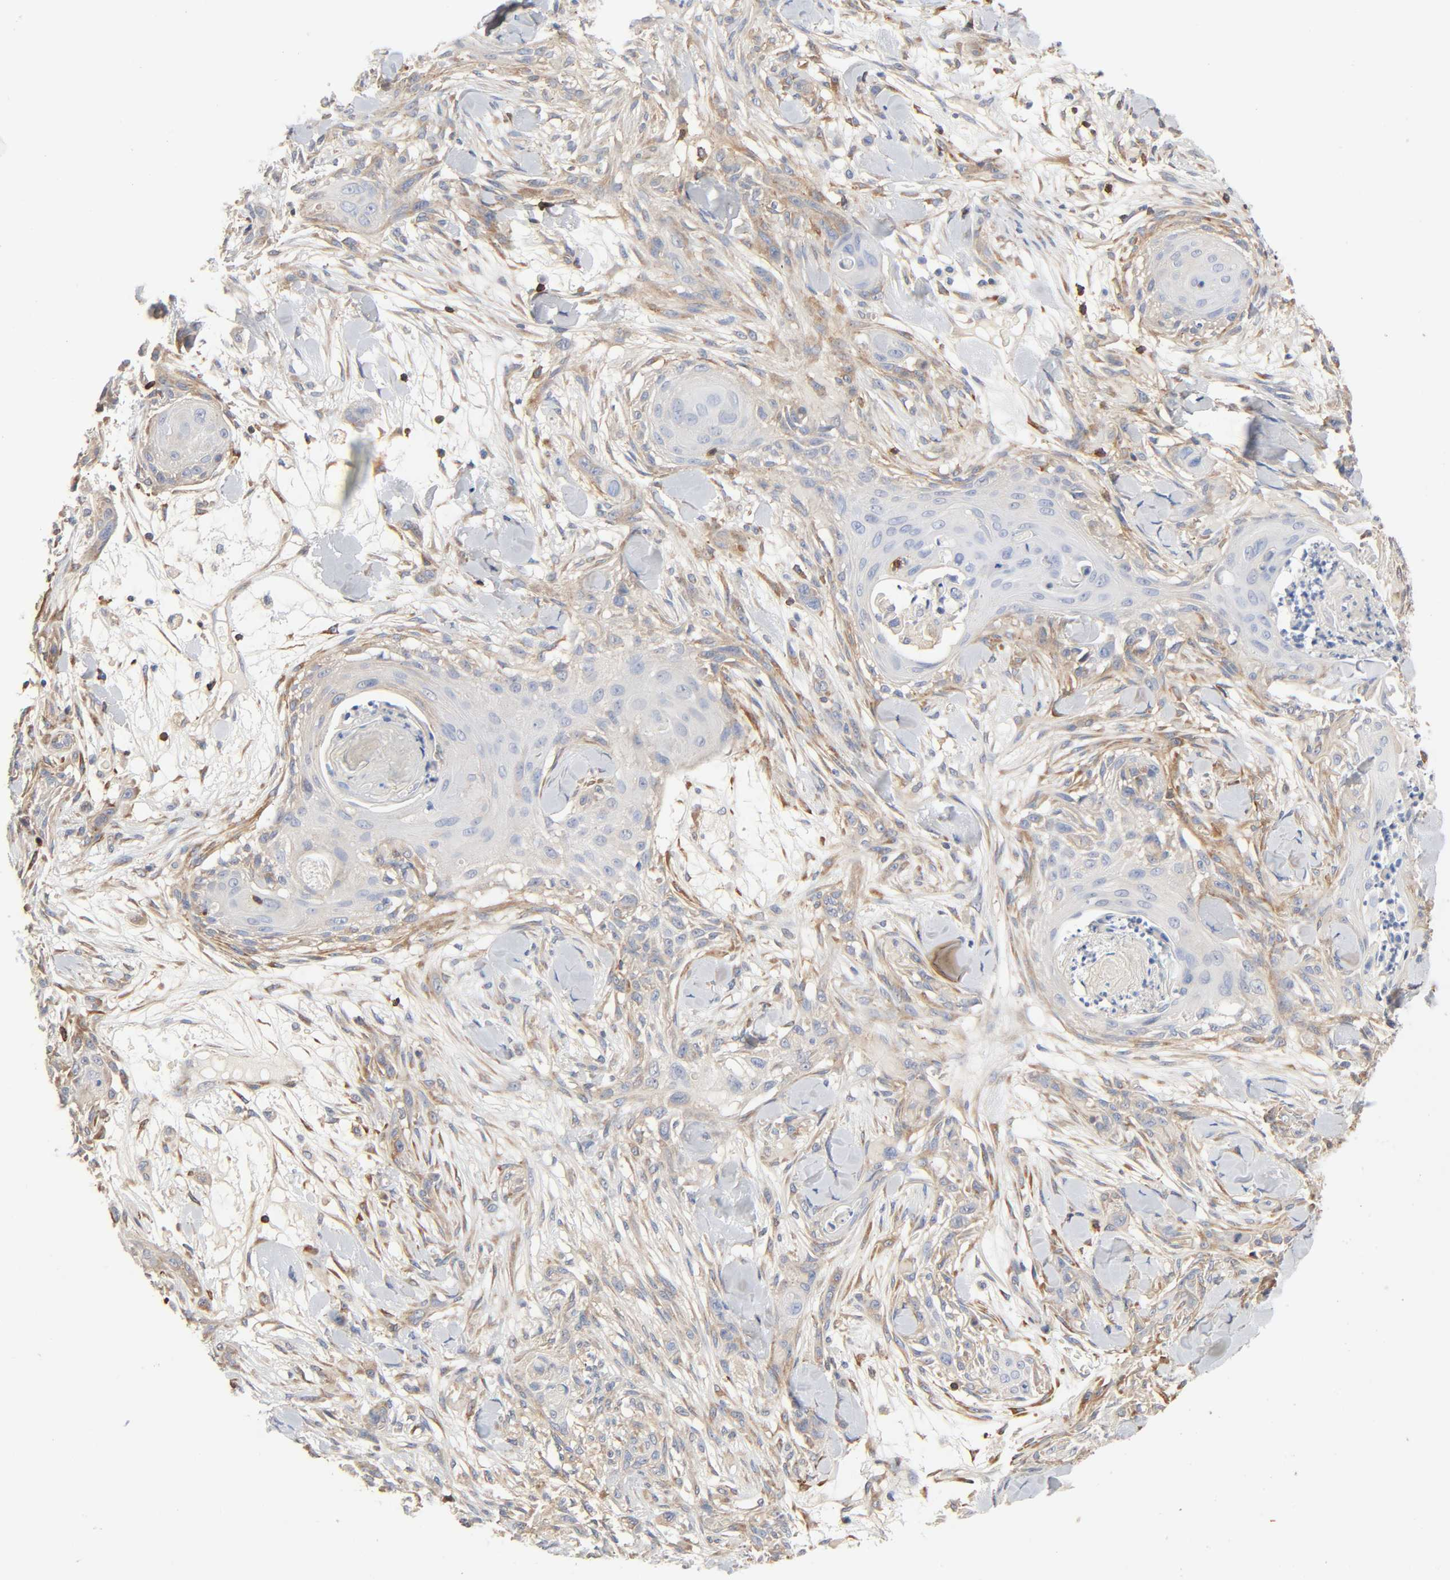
{"staining": {"intensity": "moderate", "quantity": "<25%", "location": "cytoplasmic/membranous"}, "tissue": "skin cancer", "cell_type": "Tumor cells", "image_type": "cancer", "snomed": [{"axis": "morphology", "description": "Squamous cell carcinoma, NOS"}, {"axis": "topography", "description": "Skin"}], "caption": "There is low levels of moderate cytoplasmic/membranous positivity in tumor cells of squamous cell carcinoma (skin), as demonstrated by immunohistochemical staining (brown color).", "gene": "BIN1", "patient": {"sex": "female", "age": 59}}